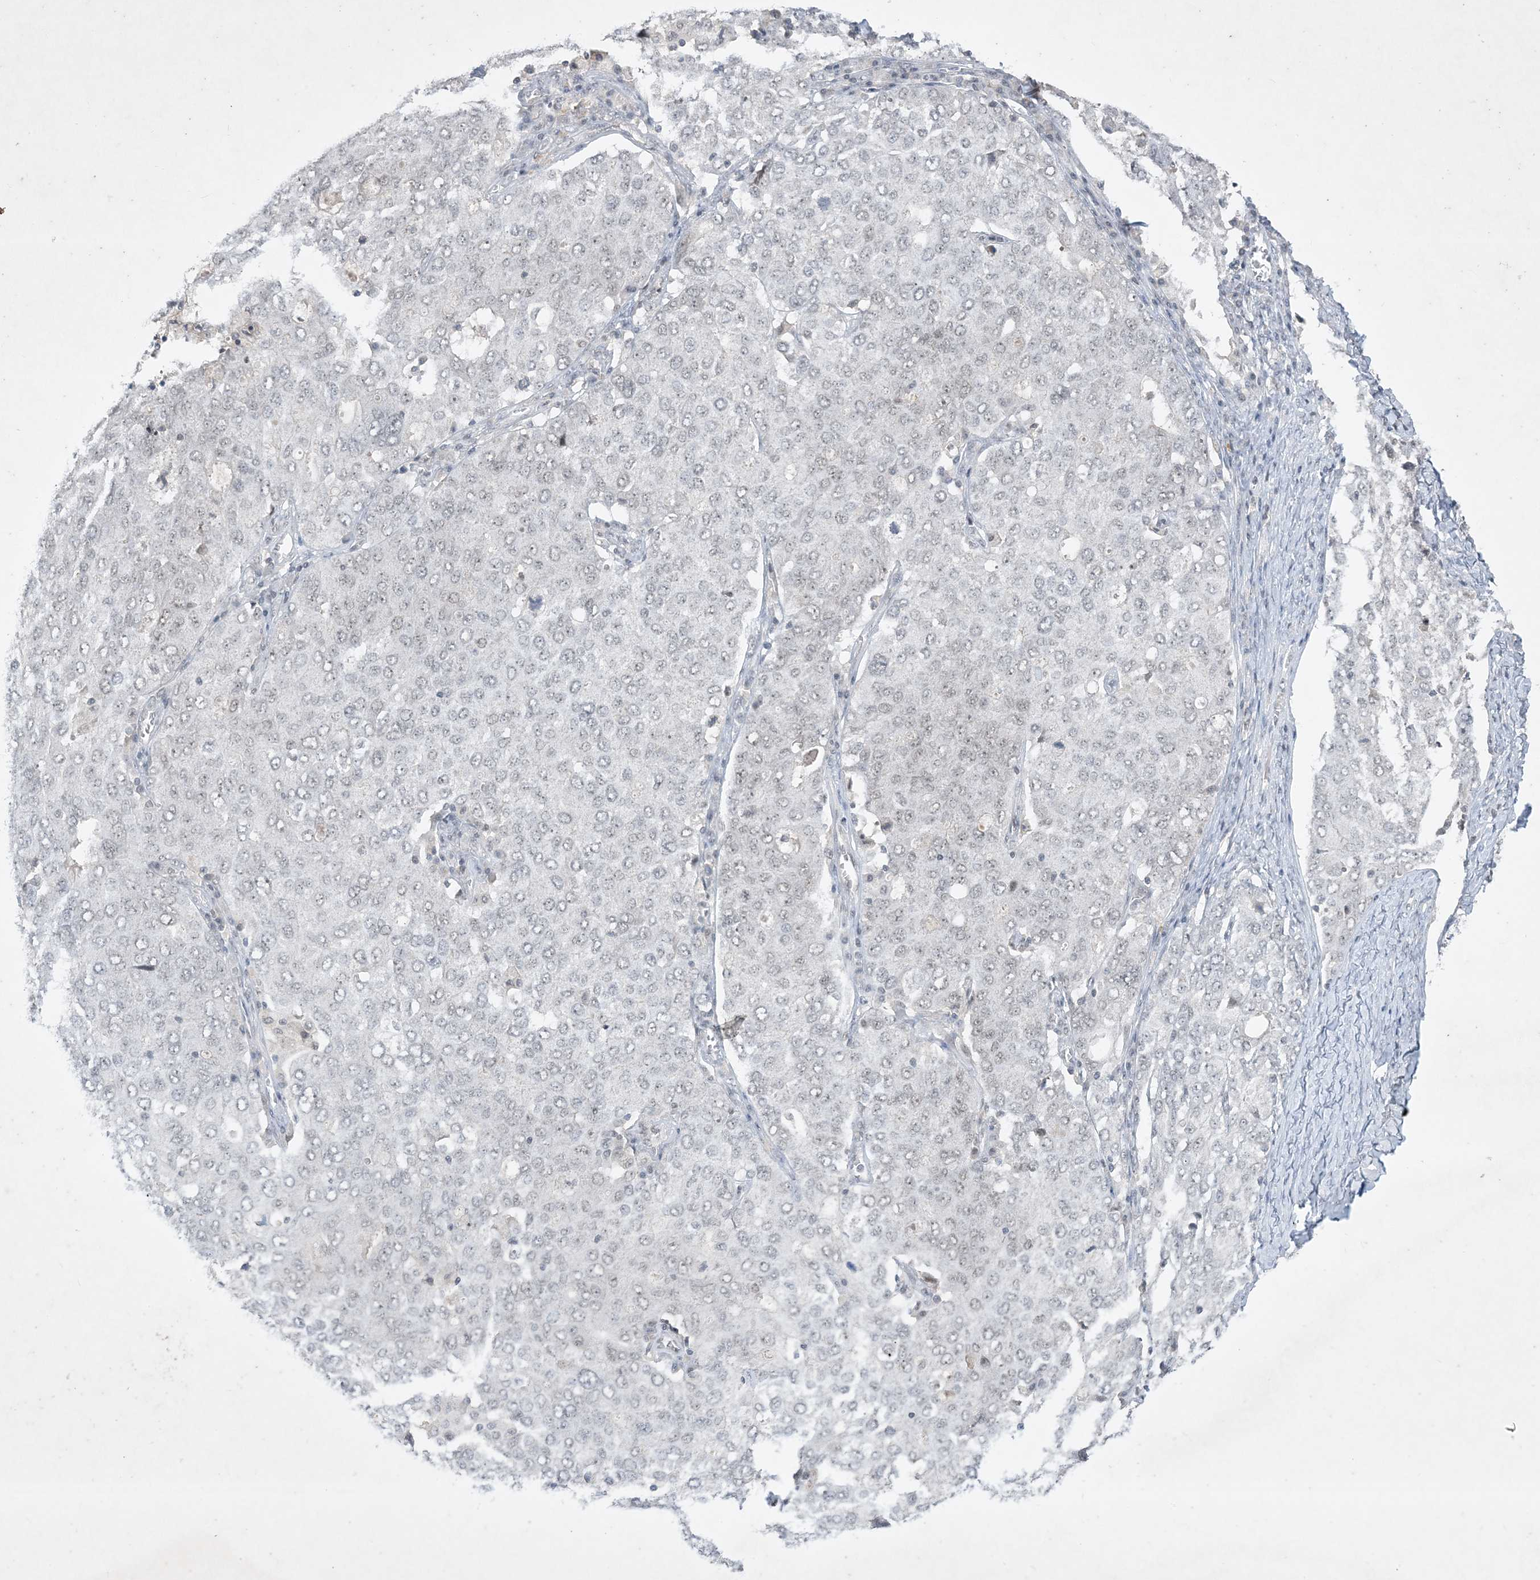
{"staining": {"intensity": "weak", "quantity": "<25%", "location": "nuclear"}, "tissue": "ovarian cancer", "cell_type": "Tumor cells", "image_type": "cancer", "snomed": [{"axis": "morphology", "description": "Carcinoma, endometroid"}, {"axis": "topography", "description": "Ovary"}], "caption": "Immunohistochemistry (IHC) histopathology image of ovarian cancer stained for a protein (brown), which exhibits no expression in tumor cells.", "gene": "ZNF674", "patient": {"sex": "female", "age": 62}}